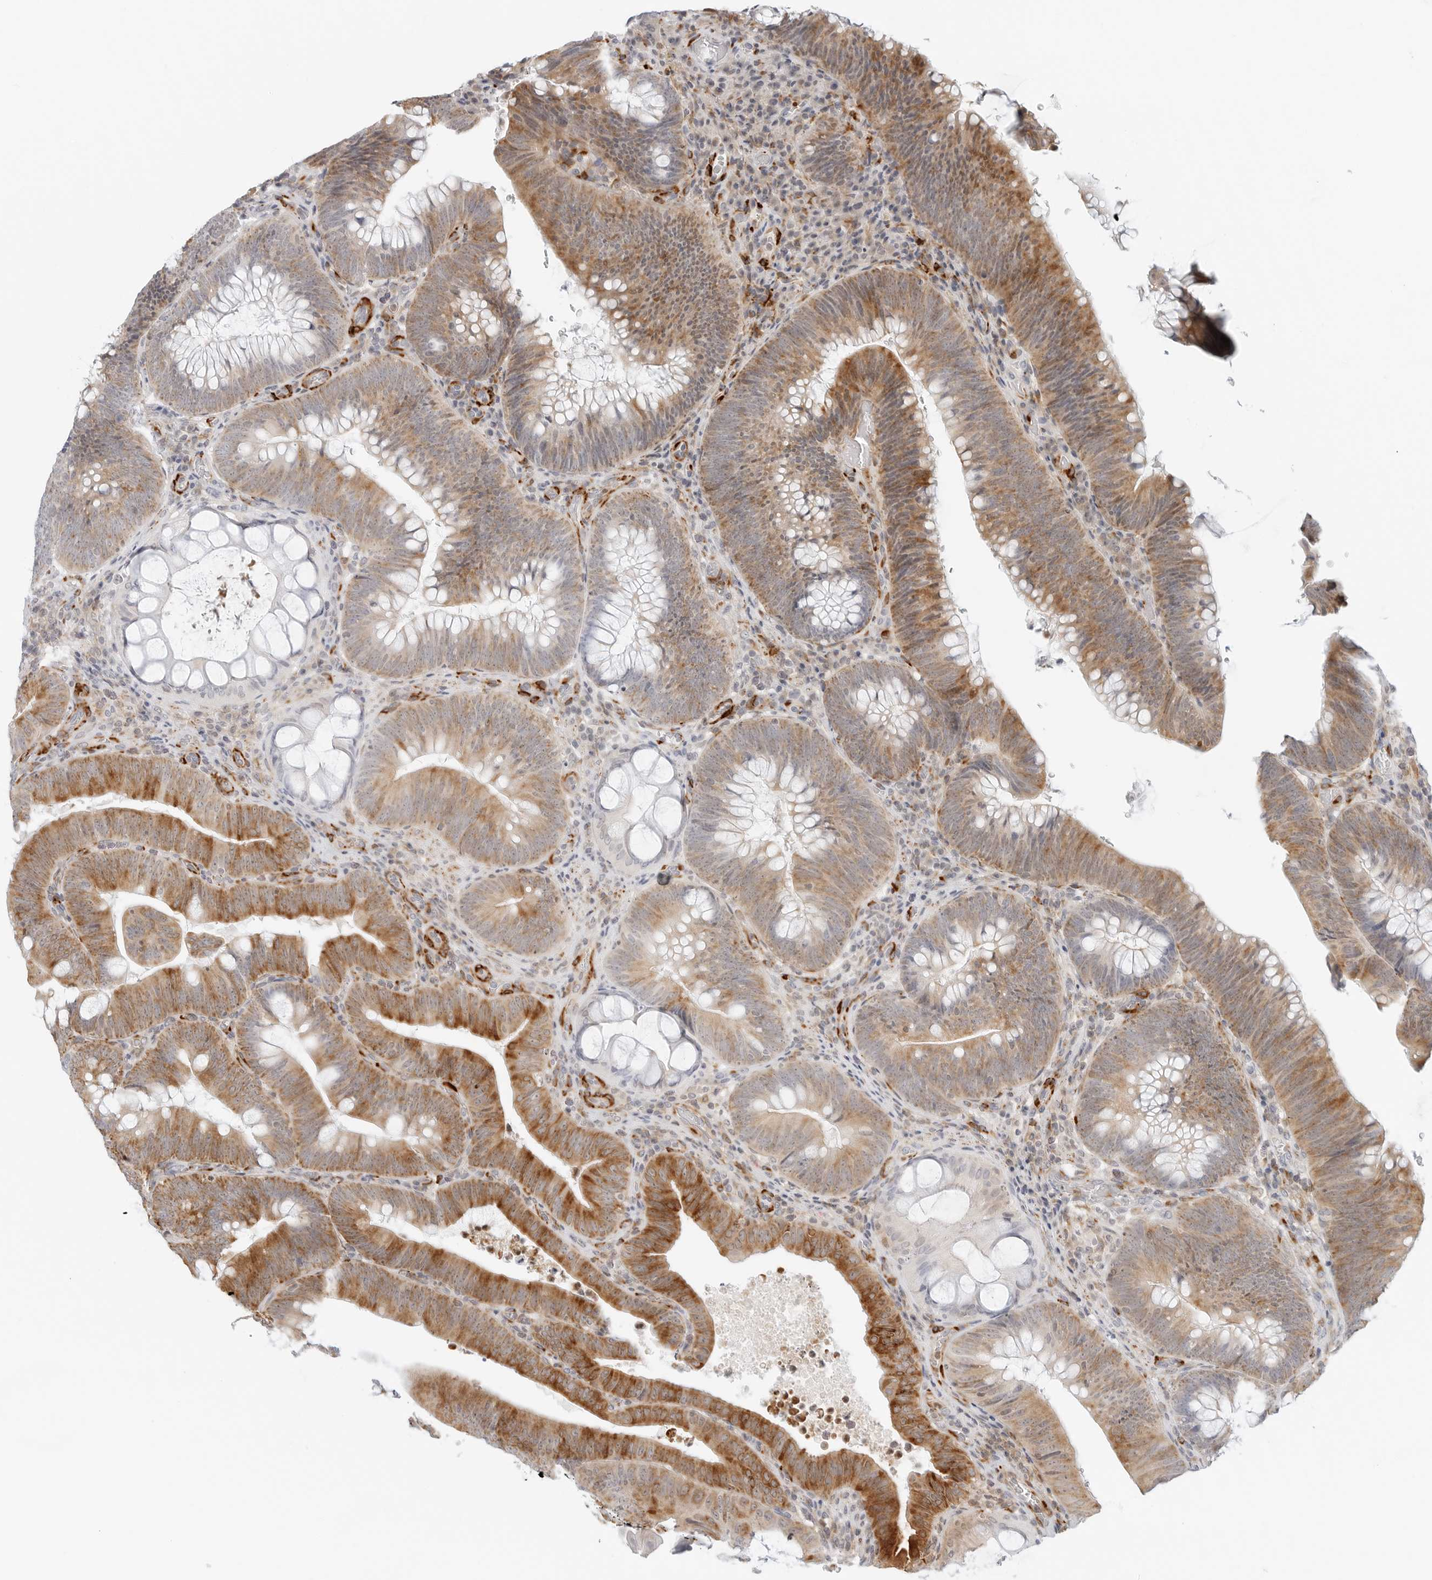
{"staining": {"intensity": "strong", "quantity": "25%-75%", "location": "cytoplasmic/membranous"}, "tissue": "colorectal cancer", "cell_type": "Tumor cells", "image_type": "cancer", "snomed": [{"axis": "morphology", "description": "Normal tissue, NOS"}, {"axis": "topography", "description": "Colon"}], "caption": "Immunohistochemical staining of human colorectal cancer shows high levels of strong cytoplasmic/membranous positivity in approximately 25%-75% of tumor cells.", "gene": "C1QTNF1", "patient": {"sex": "female", "age": 82}}